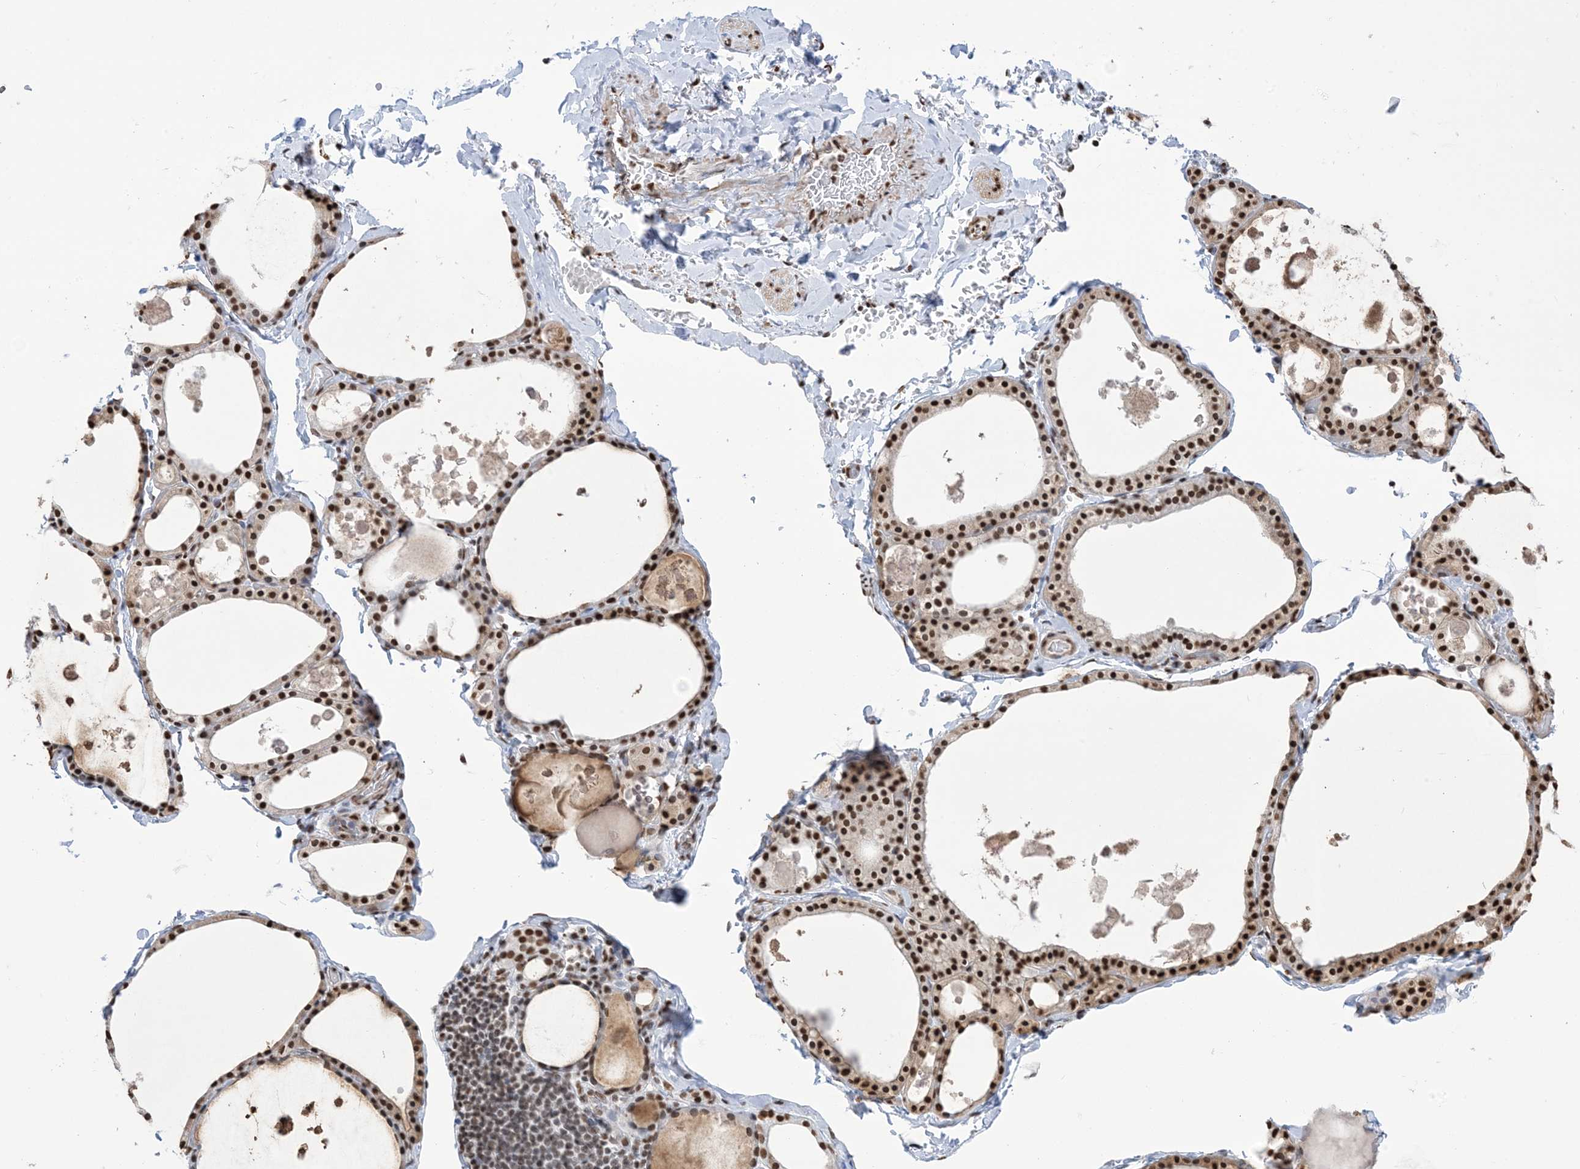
{"staining": {"intensity": "strong", "quantity": ">75%", "location": "nuclear"}, "tissue": "thyroid gland", "cell_type": "Glandular cells", "image_type": "normal", "snomed": [{"axis": "morphology", "description": "Normal tissue, NOS"}, {"axis": "topography", "description": "Thyroid gland"}], "caption": "Immunohistochemical staining of normal thyroid gland exhibits >75% levels of strong nuclear protein positivity in about >75% of glandular cells. (IHC, brightfield microscopy, high magnification).", "gene": "ZNF792", "patient": {"sex": "male", "age": 56}}